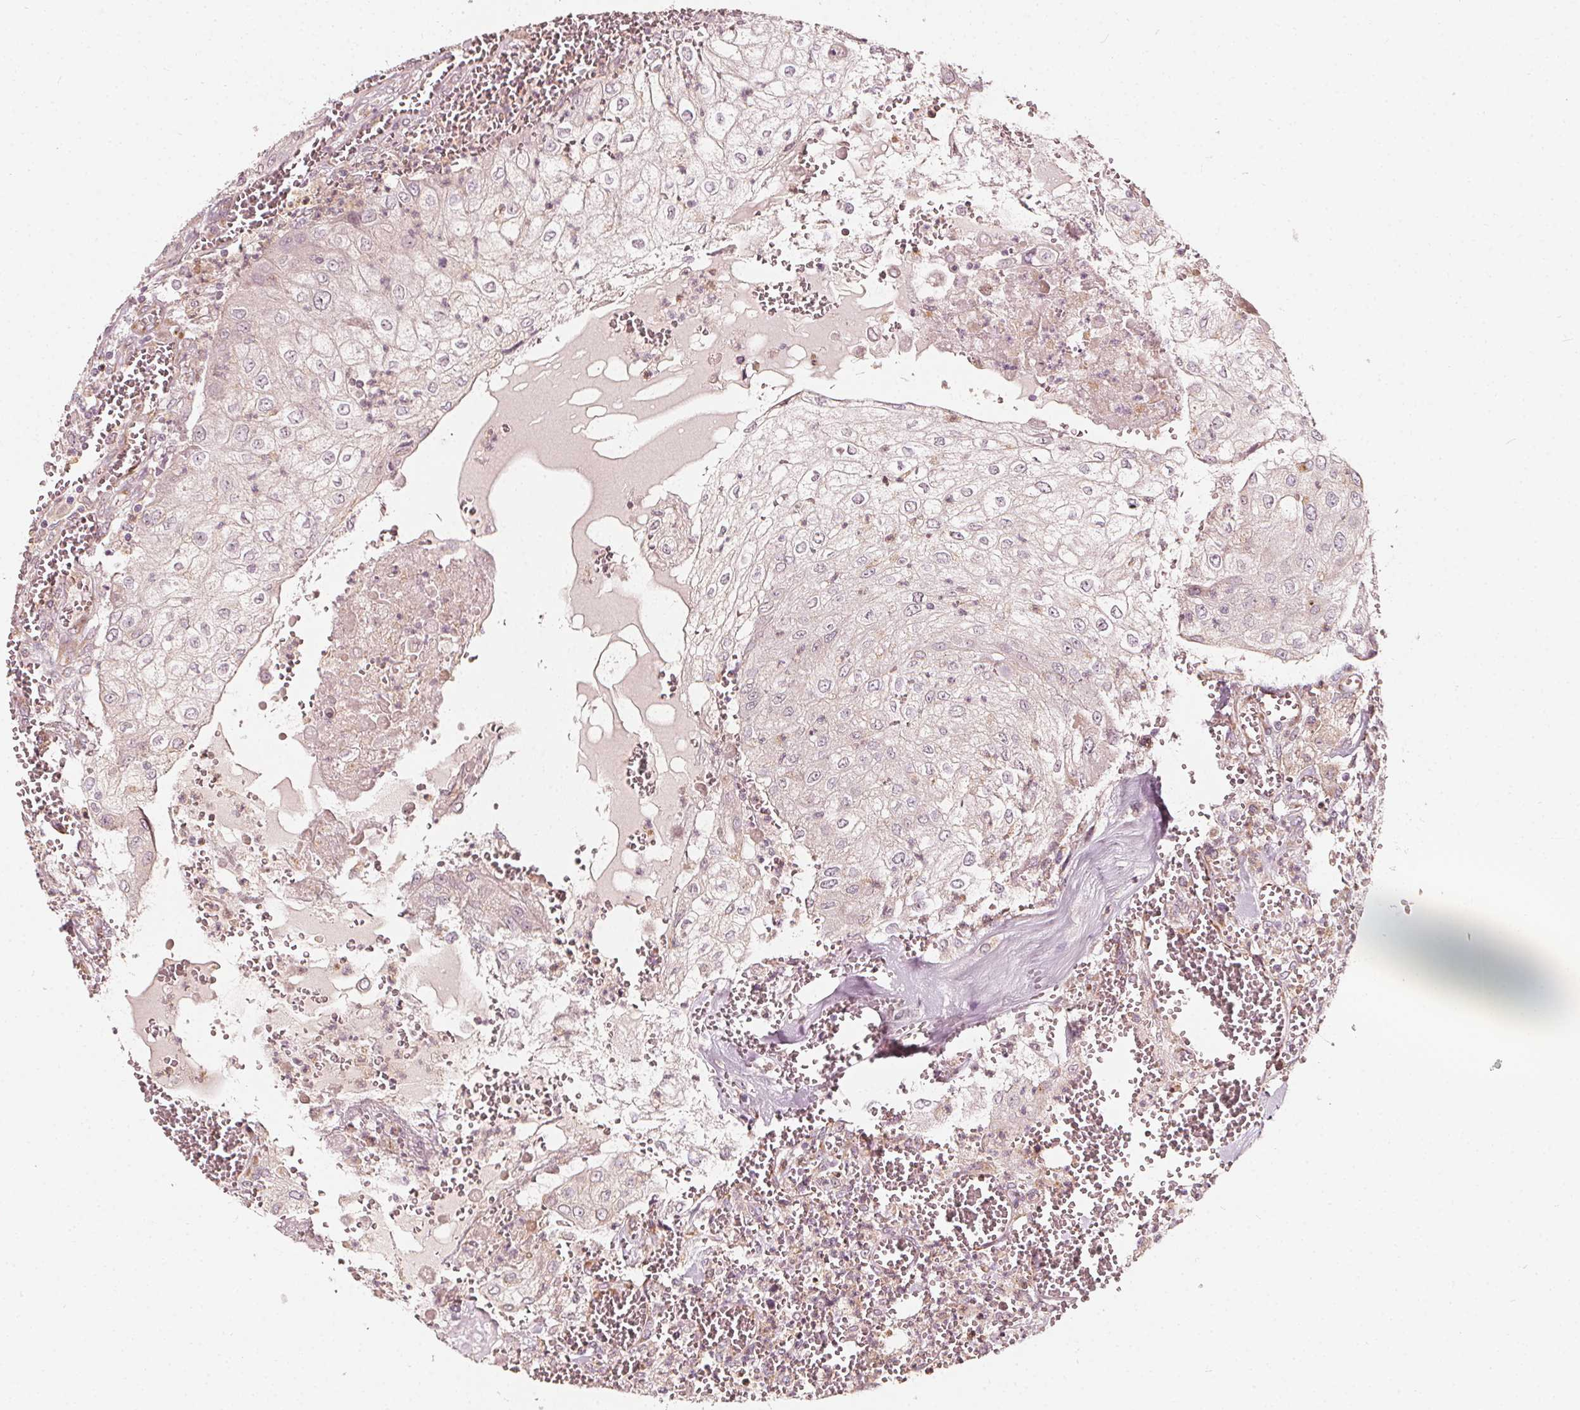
{"staining": {"intensity": "negative", "quantity": "none", "location": "none"}, "tissue": "urothelial cancer", "cell_type": "Tumor cells", "image_type": "cancer", "snomed": [{"axis": "morphology", "description": "Urothelial carcinoma, High grade"}, {"axis": "topography", "description": "Urinary bladder"}], "caption": "DAB immunohistochemical staining of urothelial carcinoma (high-grade) shows no significant staining in tumor cells. Brightfield microscopy of immunohistochemistry stained with DAB (brown) and hematoxylin (blue), captured at high magnification.", "gene": "NPC1L1", "patient": {"sex": "male", "age": 62}}